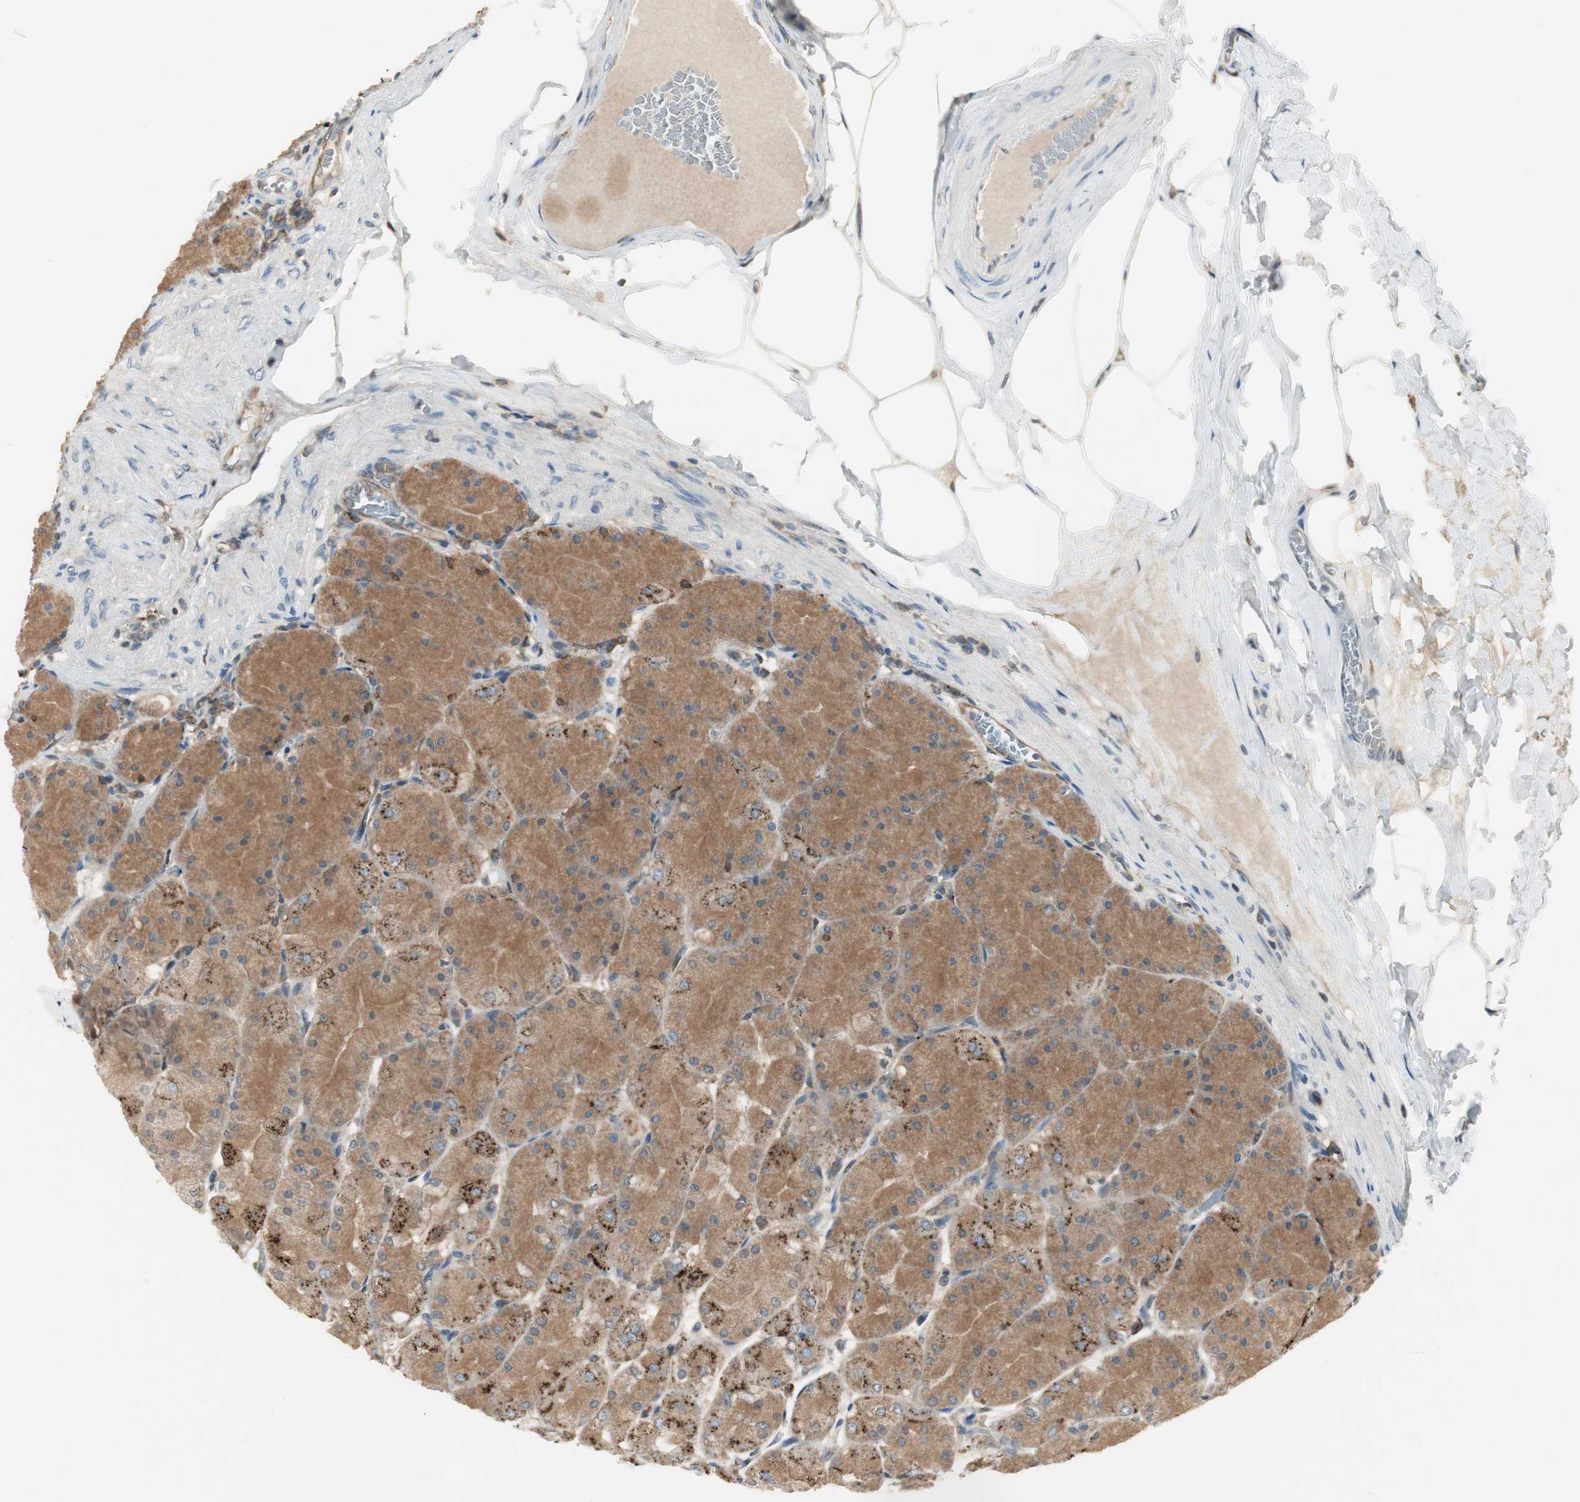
{"staining": {"intensity": "moderate", "quantity": ">75%", "location": "cytoplasmic/membranous"}, "tissue": "stomach", "cell_type": "Glandular cells", "image_type": "normal", "snomed": [{"axis": "morphology", "description": "Normal tissue, NOS"}, {"axis": "topography", "description": "Stomach, upper"}], "caption": "An immunohistochemistry micrograph of benign tissue is shown. Protein staining in brown shows moderate cytoplasmic/membranous positivity in stomach within glandular cells.", "gene": "NCK1", "patient": {"sex": "female", "age": 56}}